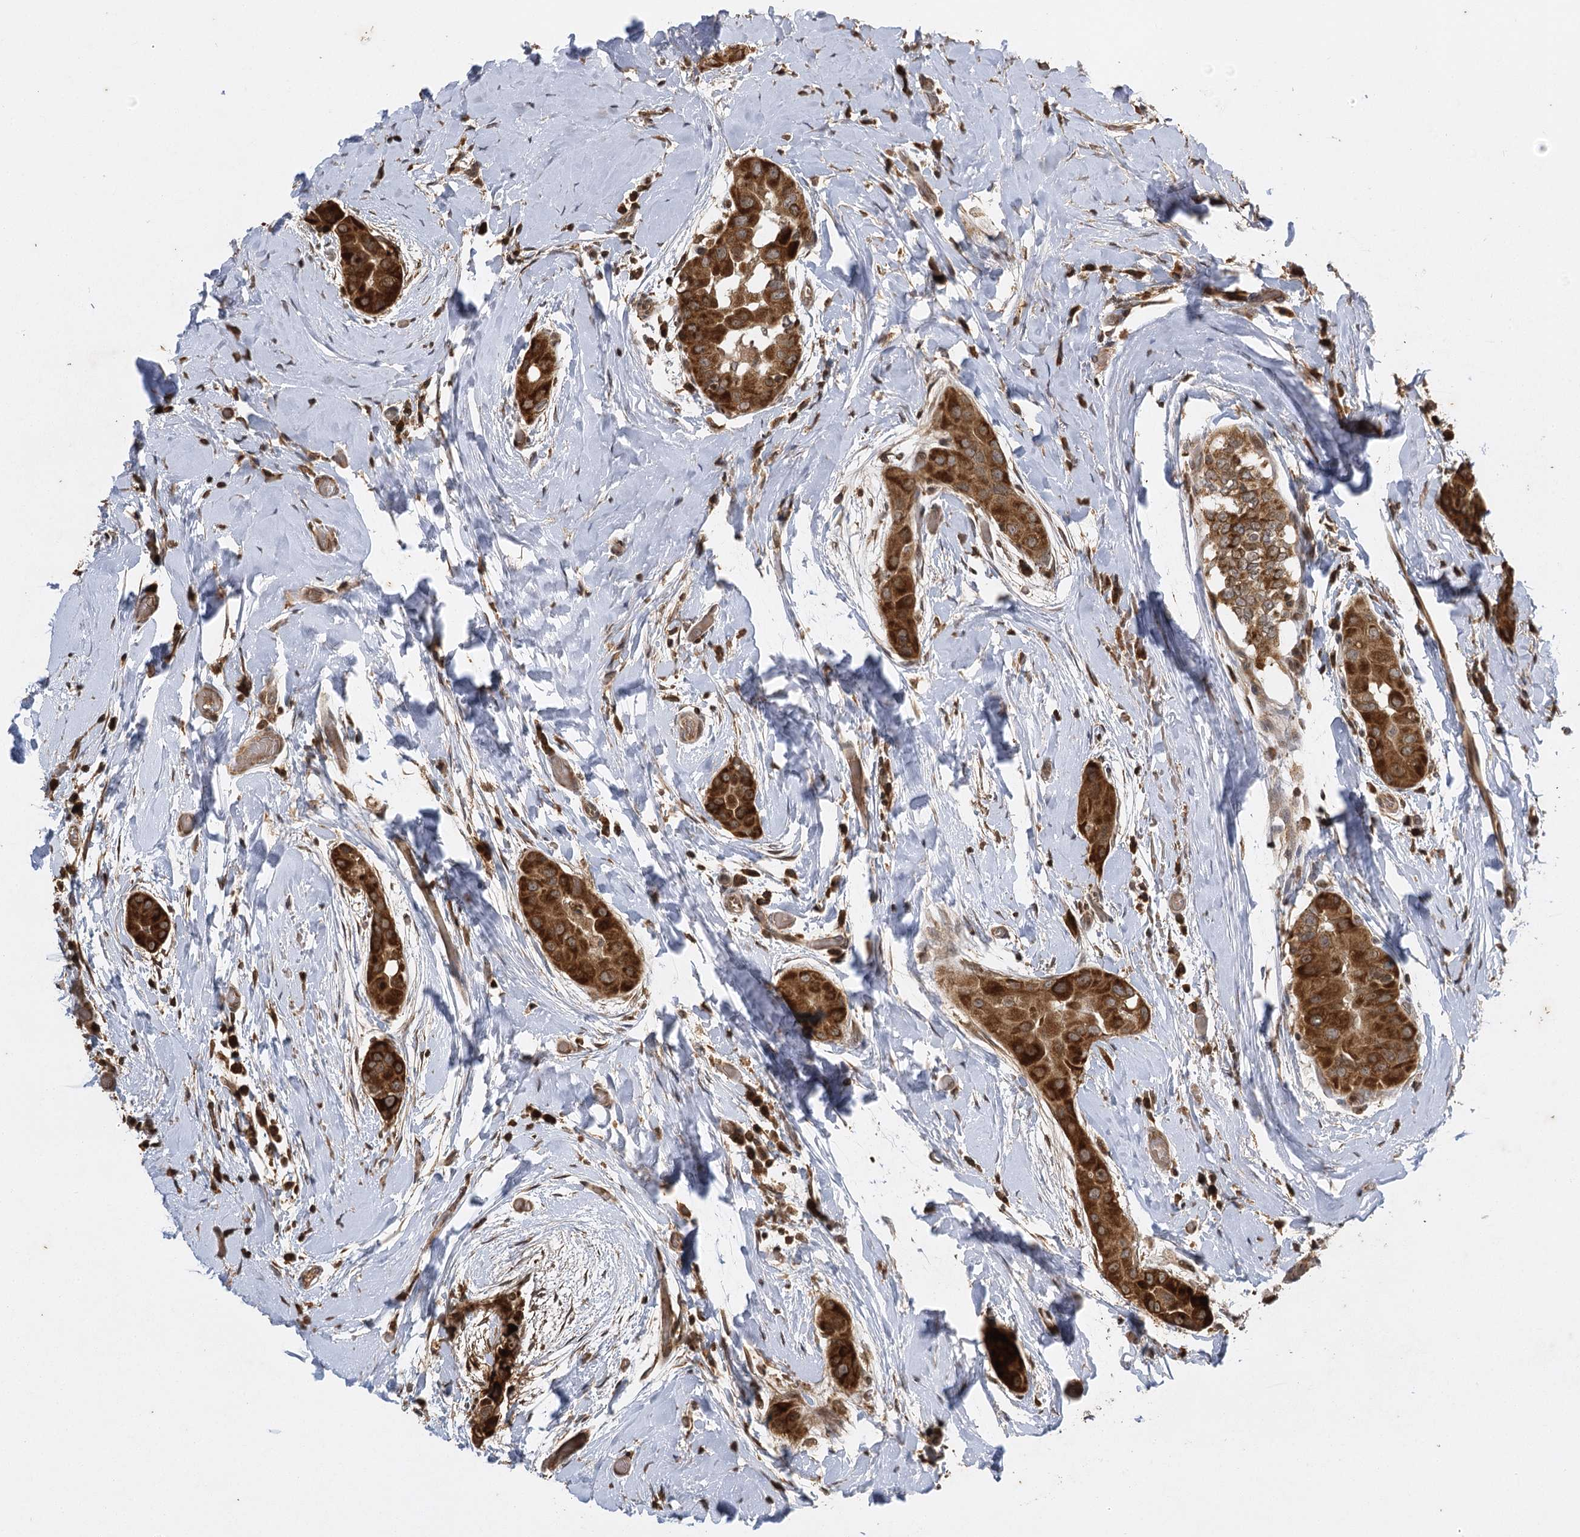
{"staining": {"intensity": "strong", "quantity": ">75%", "location": "cytoplasmic/membranous,nuclear"}, "tissue": "thyroid cancer", "cell_type": "Tumor cells", "image_type": "cancer", "snomed": [{"axis": "morphology", "description": "Papillary adenocarcinoma, NOS"}, {"axis": "topography", "description": "Thyroid gland"}], "caption": "High-magnification brightfield microscopy of papillary adenocarcinoma (thyroid) stained with DAB (brown) and counterstained with hematoxylin (blue). tumor cells exhibit strong cytoplasmic/membranous and nuclear positivity is appreciated in approximately>75% of cells. (DAB (3,3'-diaminobenzidine) = brown stain, brightfield microscopy at high magnification).", "gene": "IL11RA", "patient": {"sex": "male", "age": 33}}